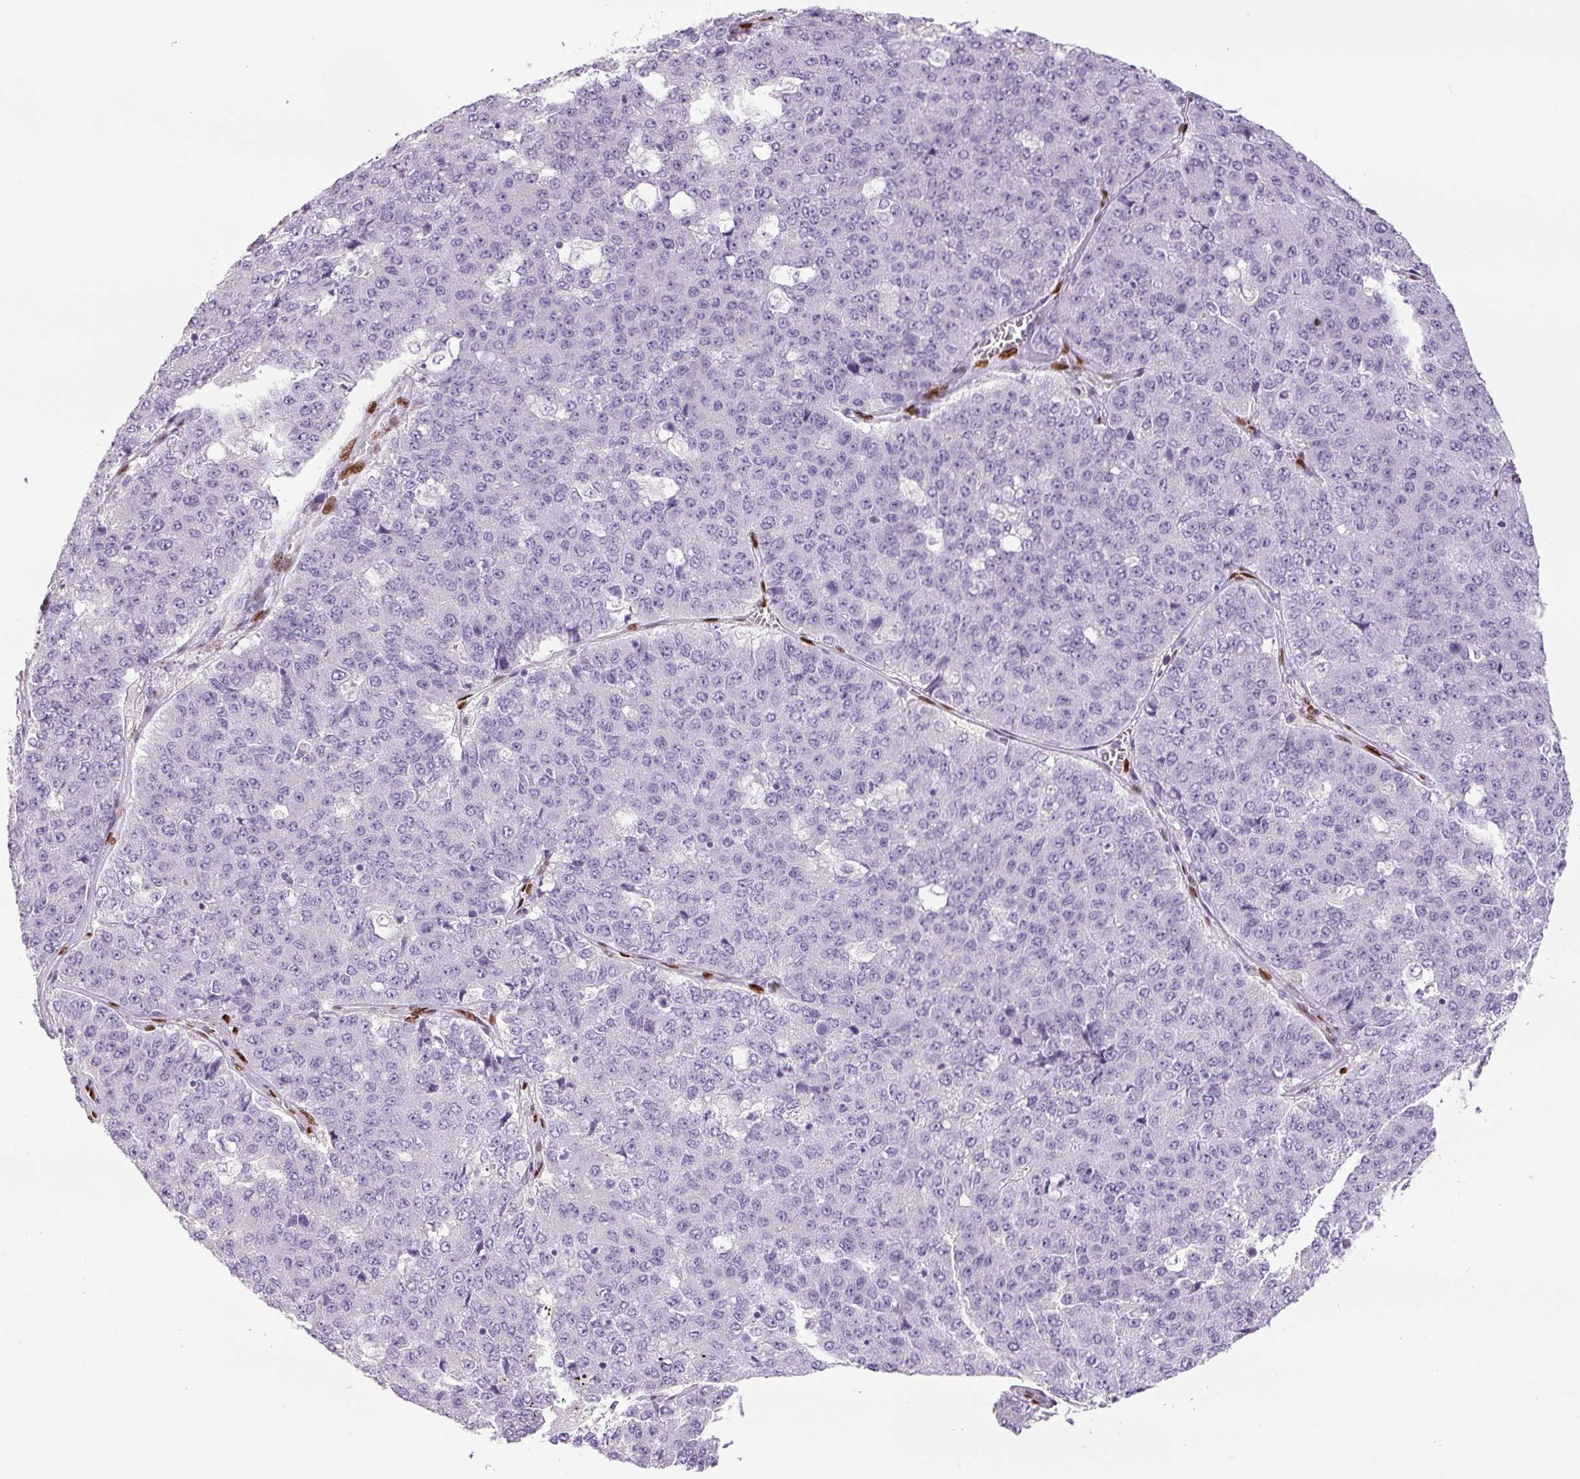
{"staining": {"intensity": "negative", "quantity": "none", "location": "none"}, "tissue": "pancreatic cancer", "cell_type": "Tumor cells", "image_type": "cancer", "snomed": [{"axis": "morphology", "description": "Adenocarcinoma, NOS"}, {"axis": "topography", "description": "Pancreas"}], "caption": "An image of human adenocarcinoma (pancreatic) is negative for staining in tumor cells. Nuclei are stained in blue.", "gene": "ZEB1", "patient": {"sex": "male", "age": 50}}